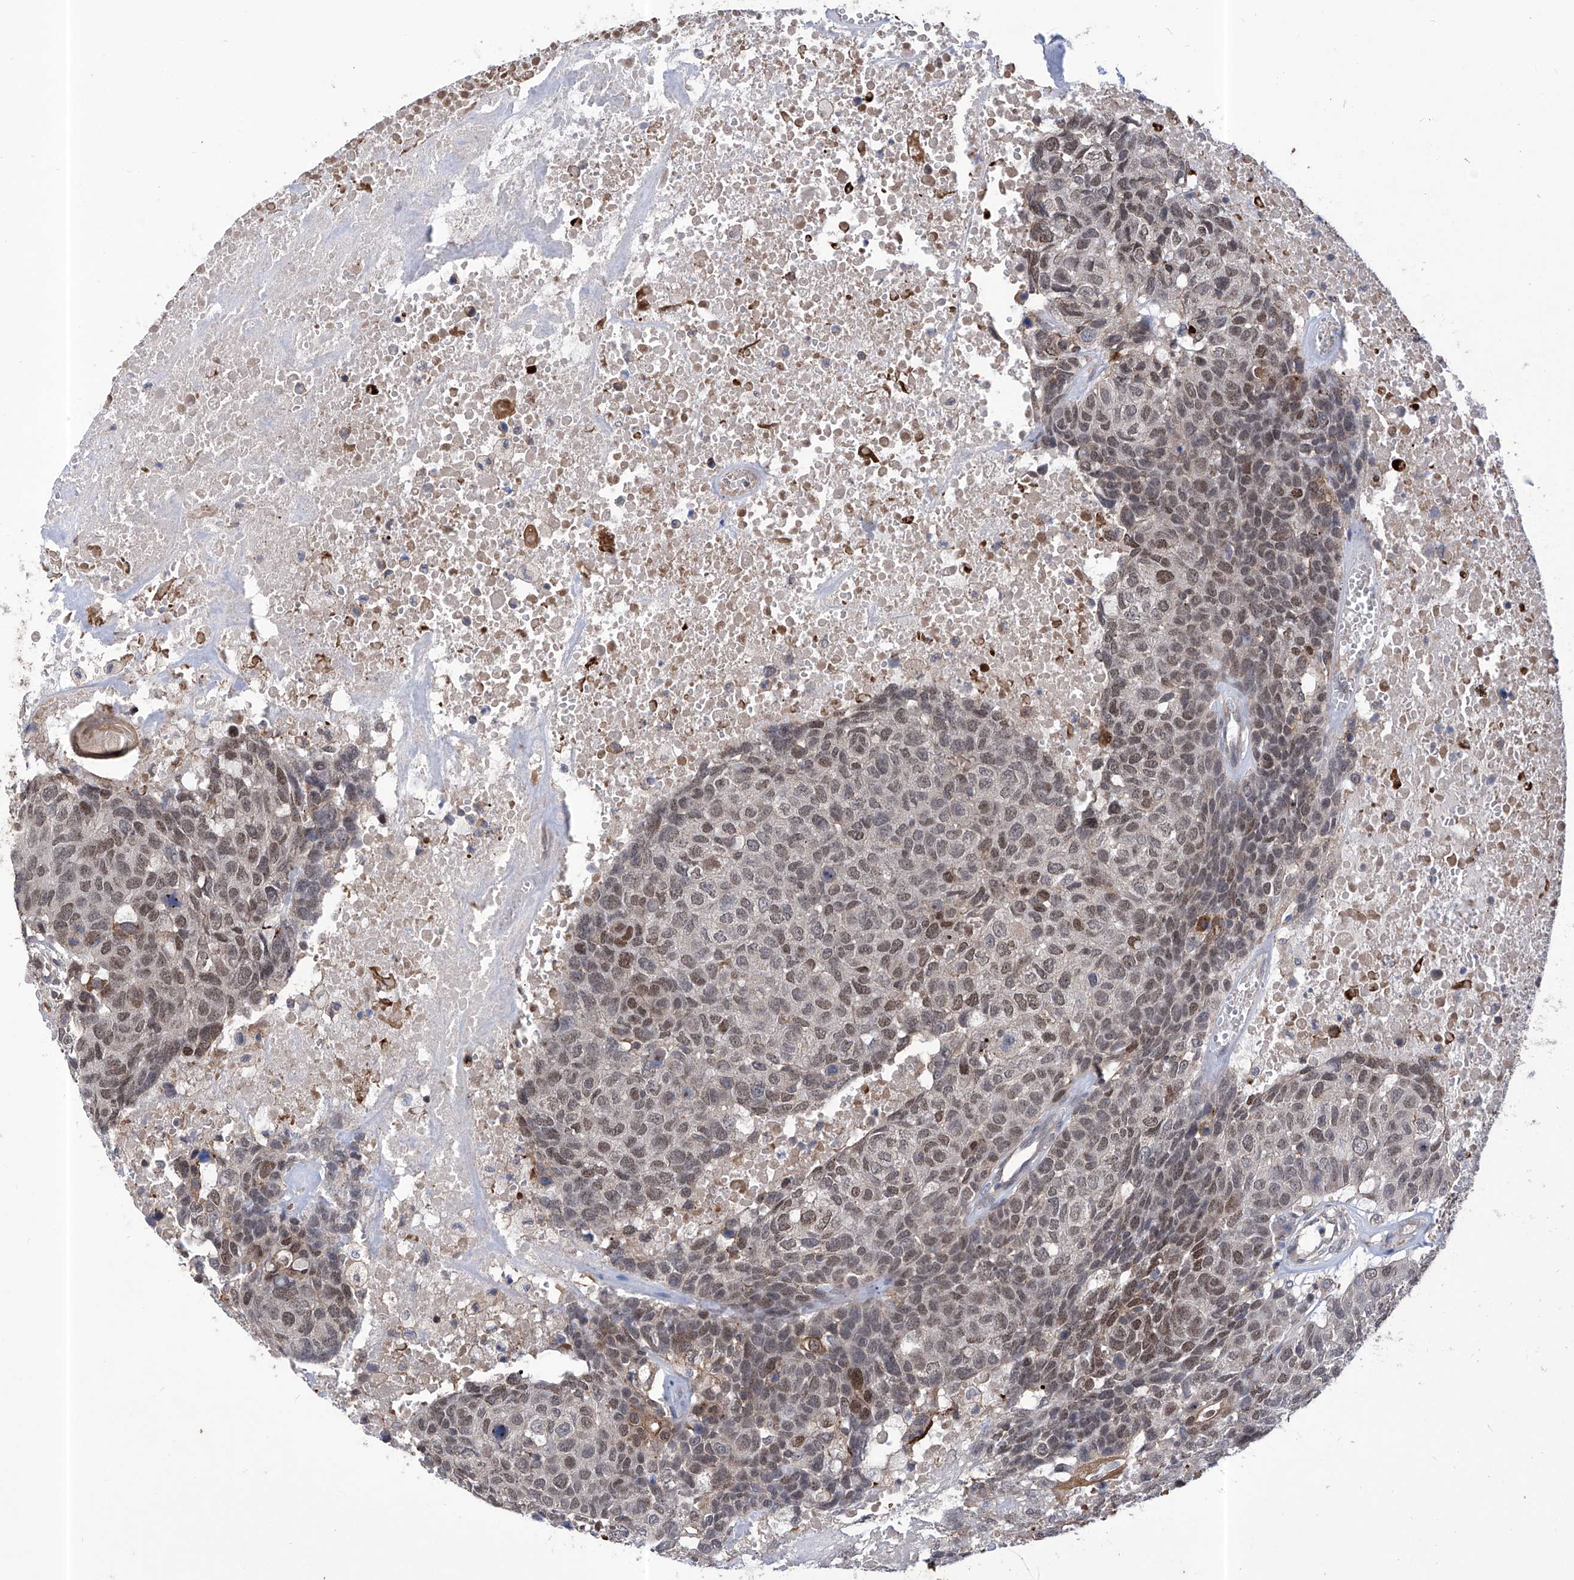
{"staining": {"intensity": "moderate", "quantity": "<25%", "location": "nuclear"}, "tissue": "head and neck cancer", "cell_type": "Tumor cells", "image_type": "cancer", "snomed": [{"axis": "morphology", "description": "Squamous cell carcinoma, NOS"}, {"axis": "topography", "description": "Head-Neck"}], "caption": "Tumor cells display moderate nuclear expression in about <25% of cells in head and neck squamous cell carcinoma.", "gene": "KIFC2", "patient": {"sex": "male", "age": 66}}